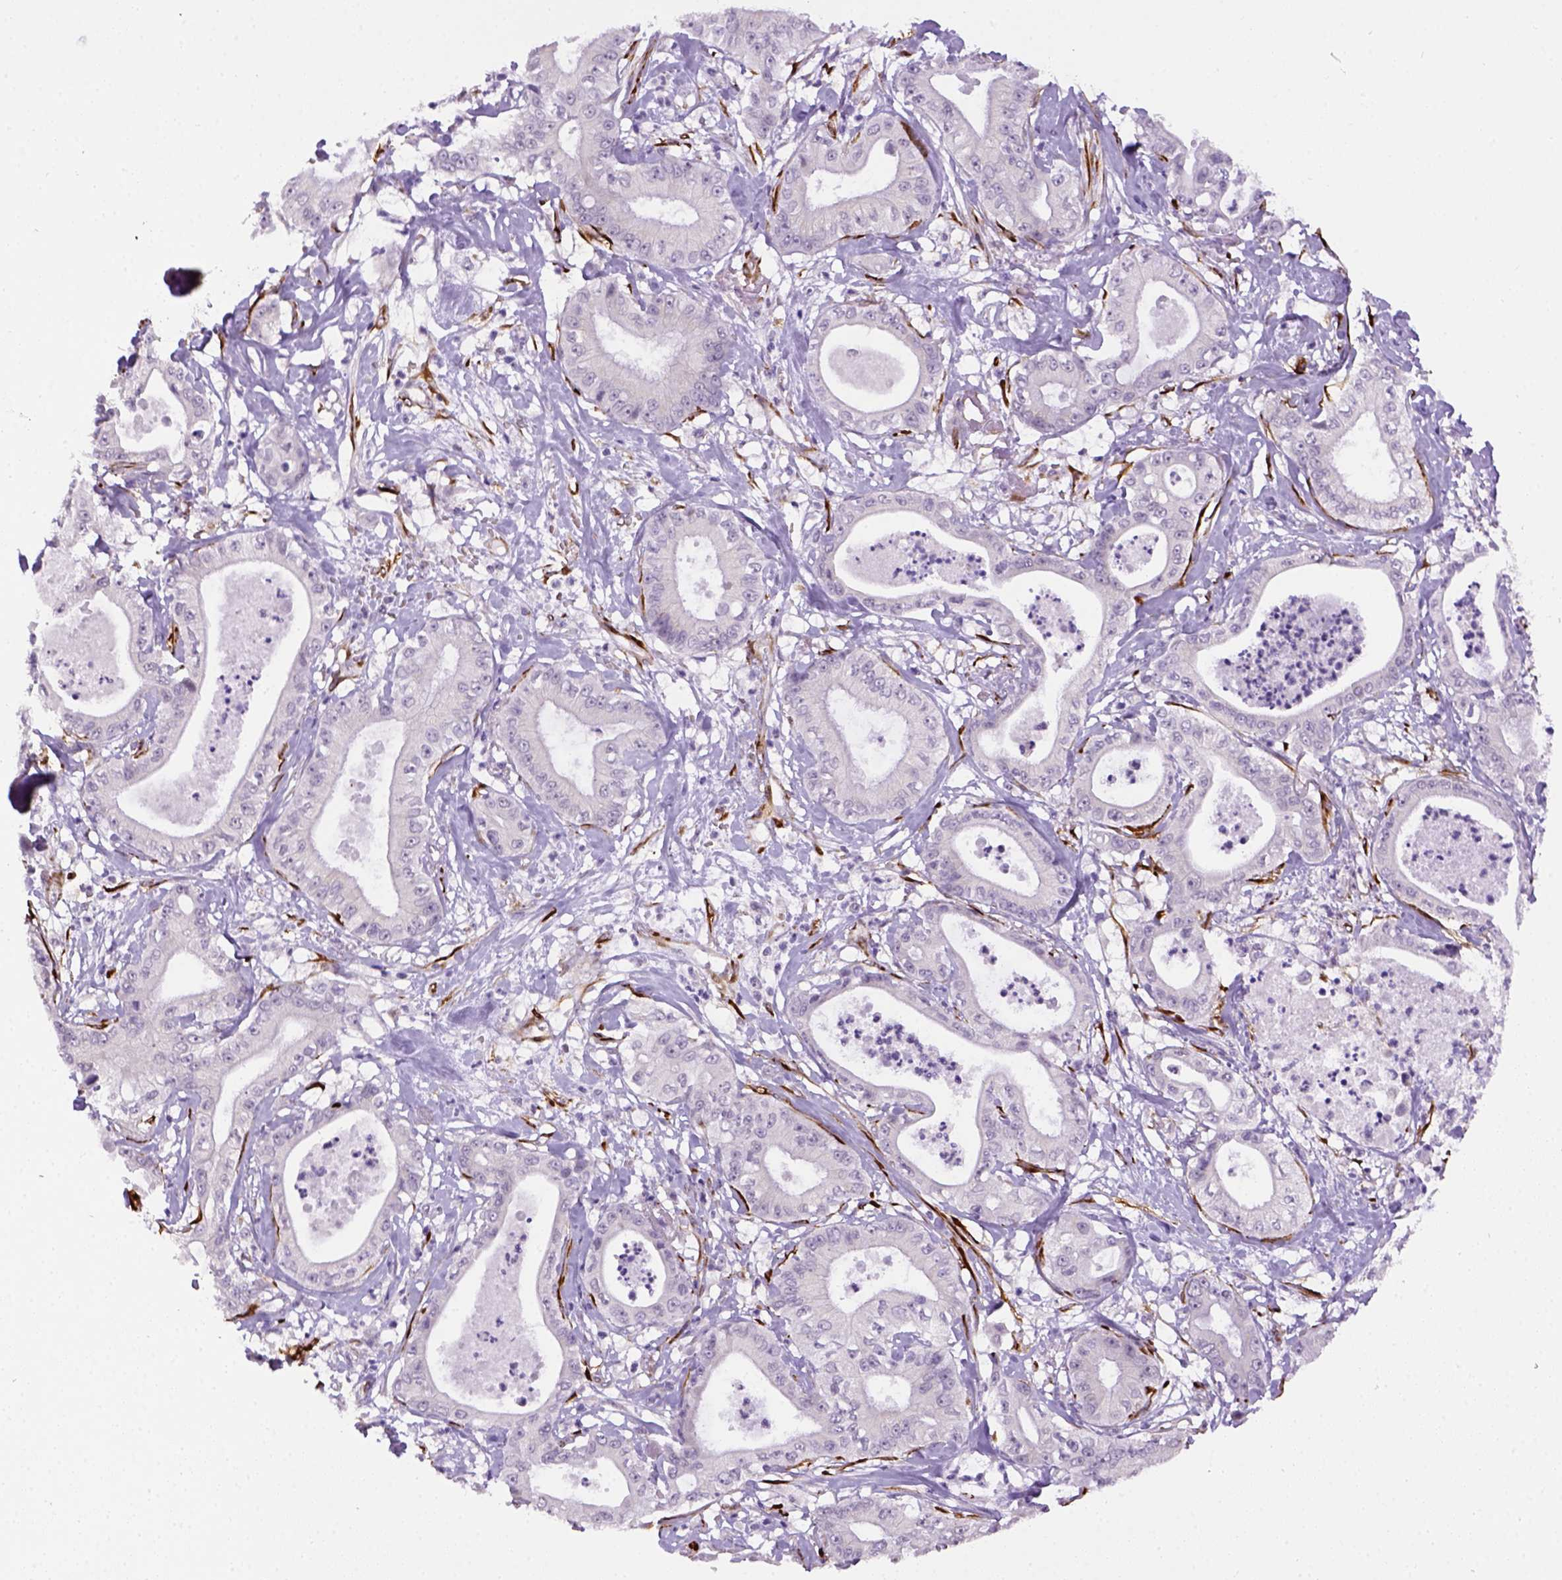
{"staining": {"intensity": "negative", "quantity": "none", "location": "none"}, "tissue": "pancreatic cancer", "cell_type": "Tumor cells", "image_type": "cancer", "snomed": [{"axis": "morphology", "description": "Adenocarcinoma, NOS"}, {"axis": "topography", "description": "Pancreas"}], "caption": "A micrograph of pancreatic cancer stained for a protein demonstrates no brown staining in tumor cells.", "gene": "KAZN", "patient": {"sex": "male", "age": 71}}